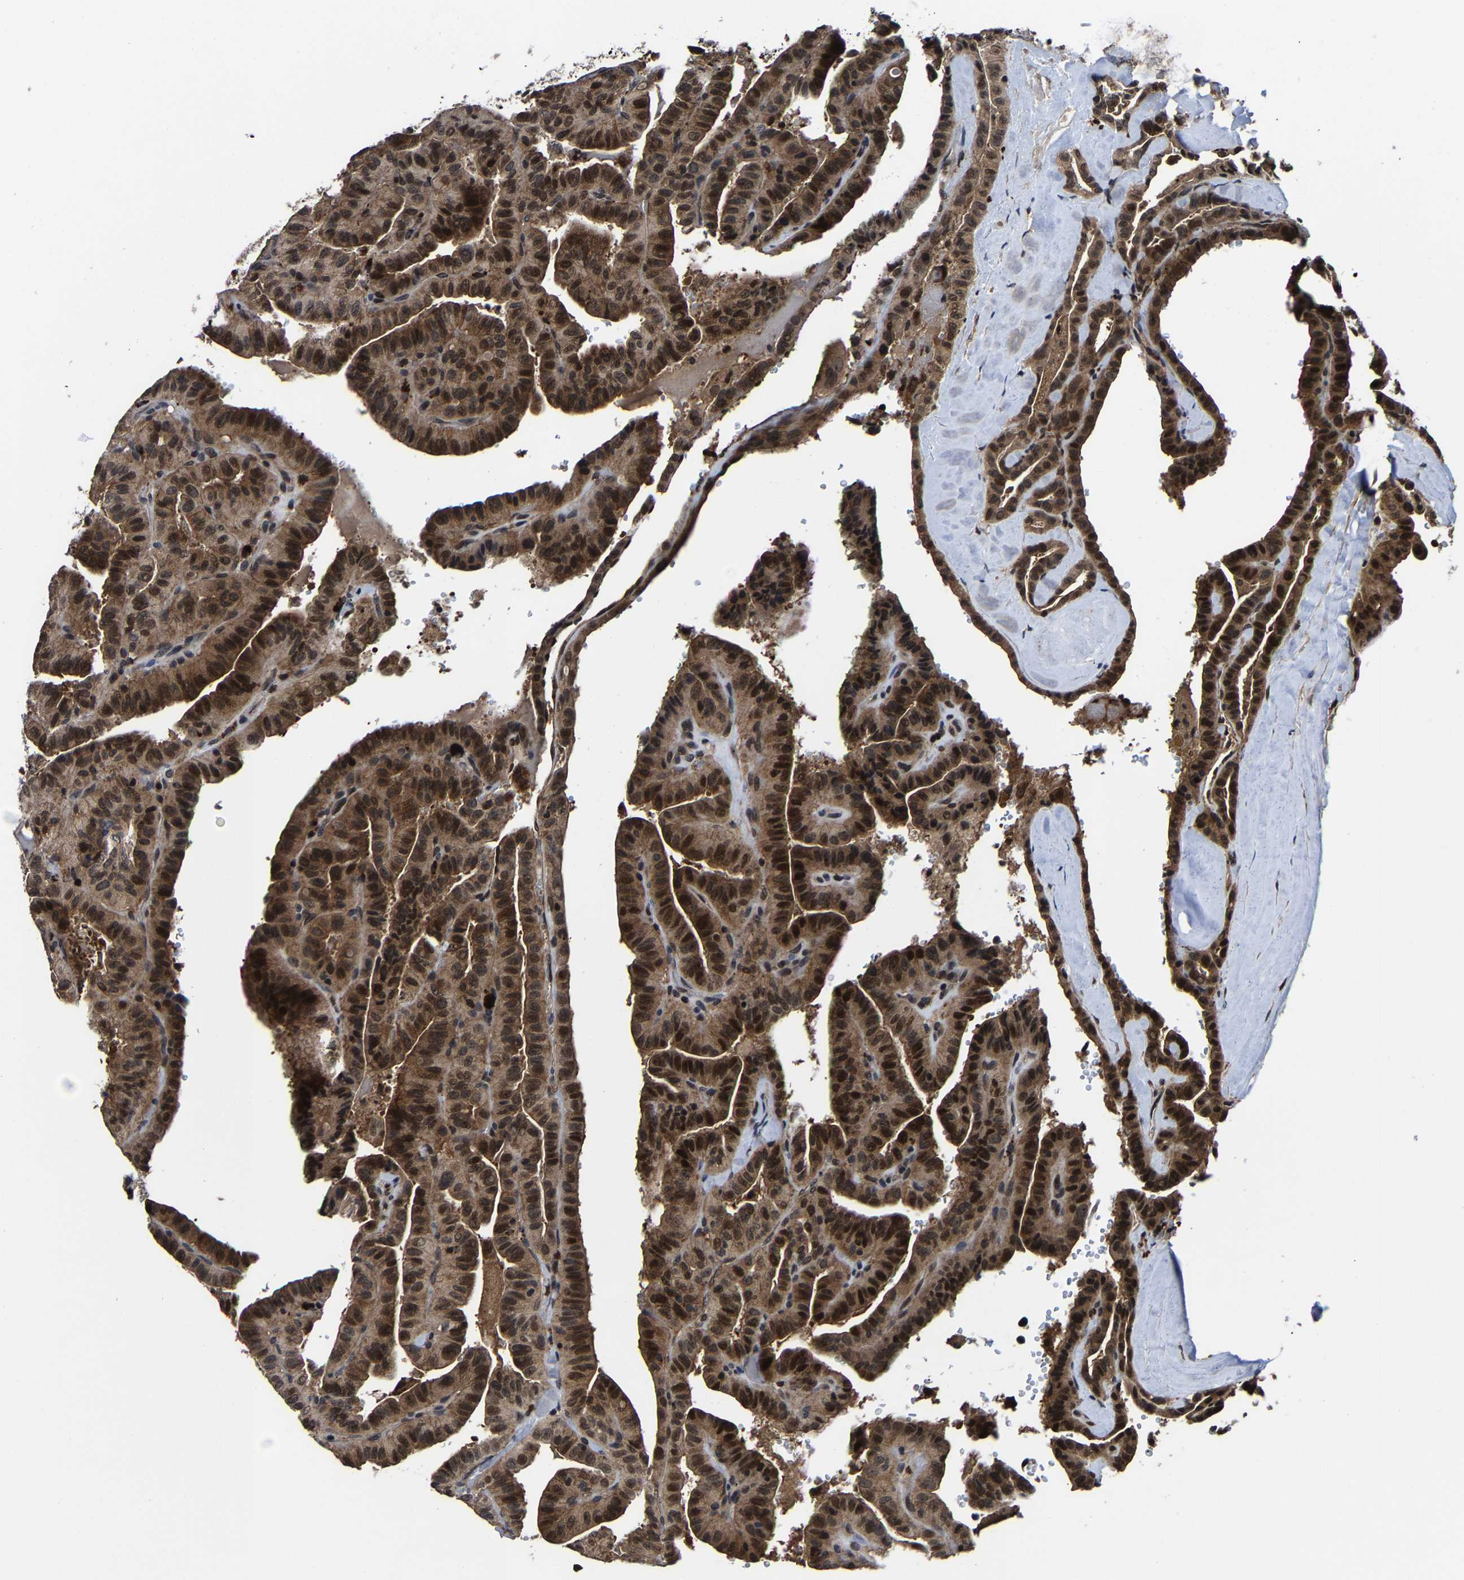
{"staining": {"intensity": "strong", "quantity": ">75%", "location": "cytoplasmic/membranous,nuclear"}, "tissue": "thyroid cancer", "cell_type": "Tumor cells", "image_type": "cancer", "snomed": [{"axis": "morphology", "description": "Papillary adenocarcinoma, NOS"}, {"axis": "topography", "description": "Thyroid gland"}], "caption": "Immunohistochemistry (IHC) (DAB (3,3'-diaminobenzidine)) staining of papillary adenocarcinoma (thyroid) shows strong cytoplasmic/membranous and nuclear protein staining in about >75% of tumor cells.", "gene": "ZCCHC7", "patient": {"sex": "male", "age": 77}}